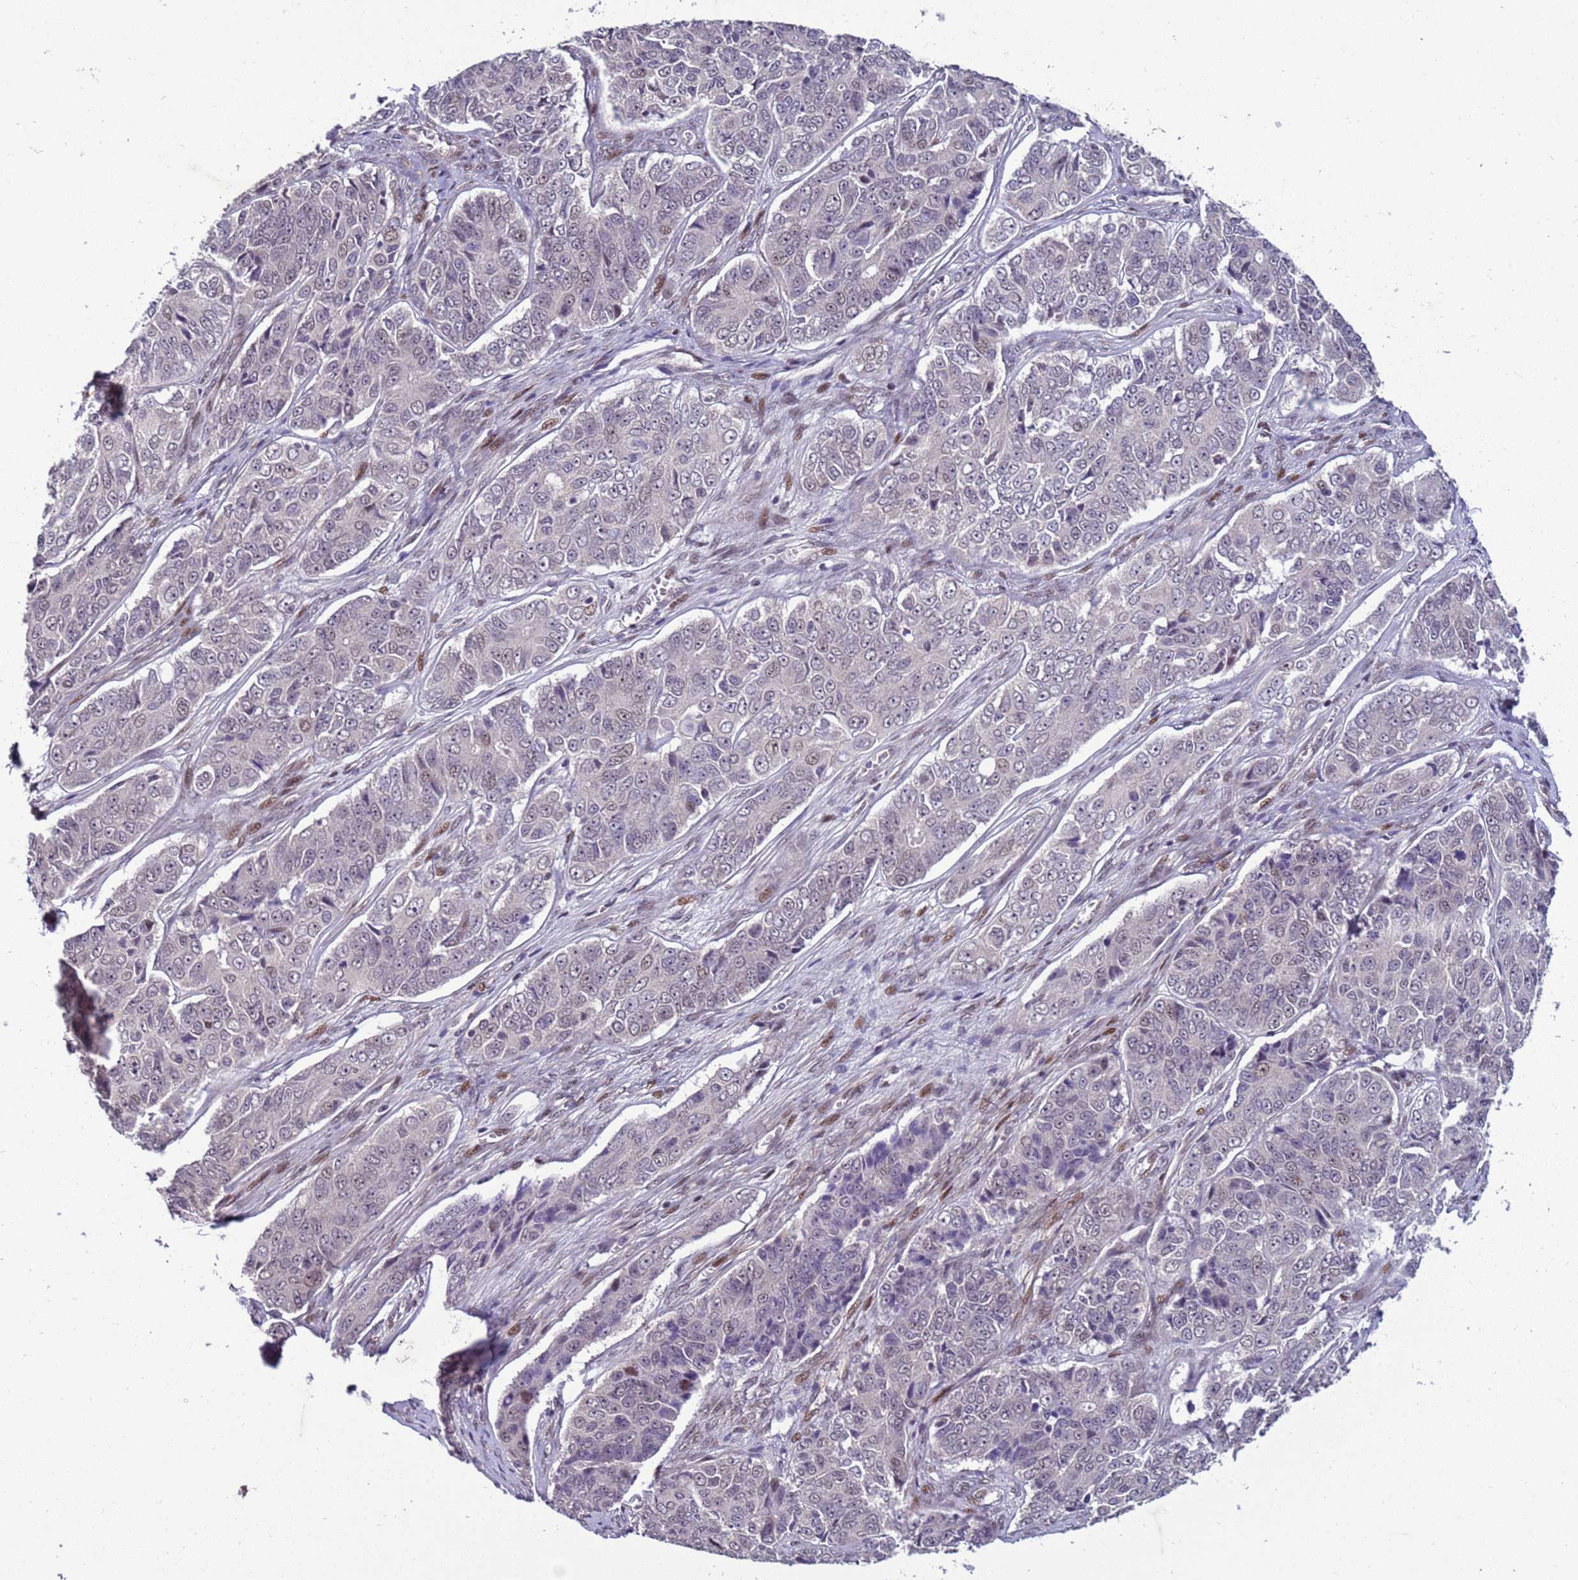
{"staining": {"intensity": "negative", "quantity": "none", "location": "none"}, "tissue": "ovarian cancer", "cell_type": "Tumor cells", "image_type": "cancer", "snomed": [{"axis": "morphology", "description": "Carcinoma, endometroid"}, {"axis": "topography", "description": "Ovary"}], "caption": "Tumor cells are negative for protein expression in human endometroid carcinoma (ovarian).", "gene": "SHC3", "patient": {"sex": "female", "age": 51}}